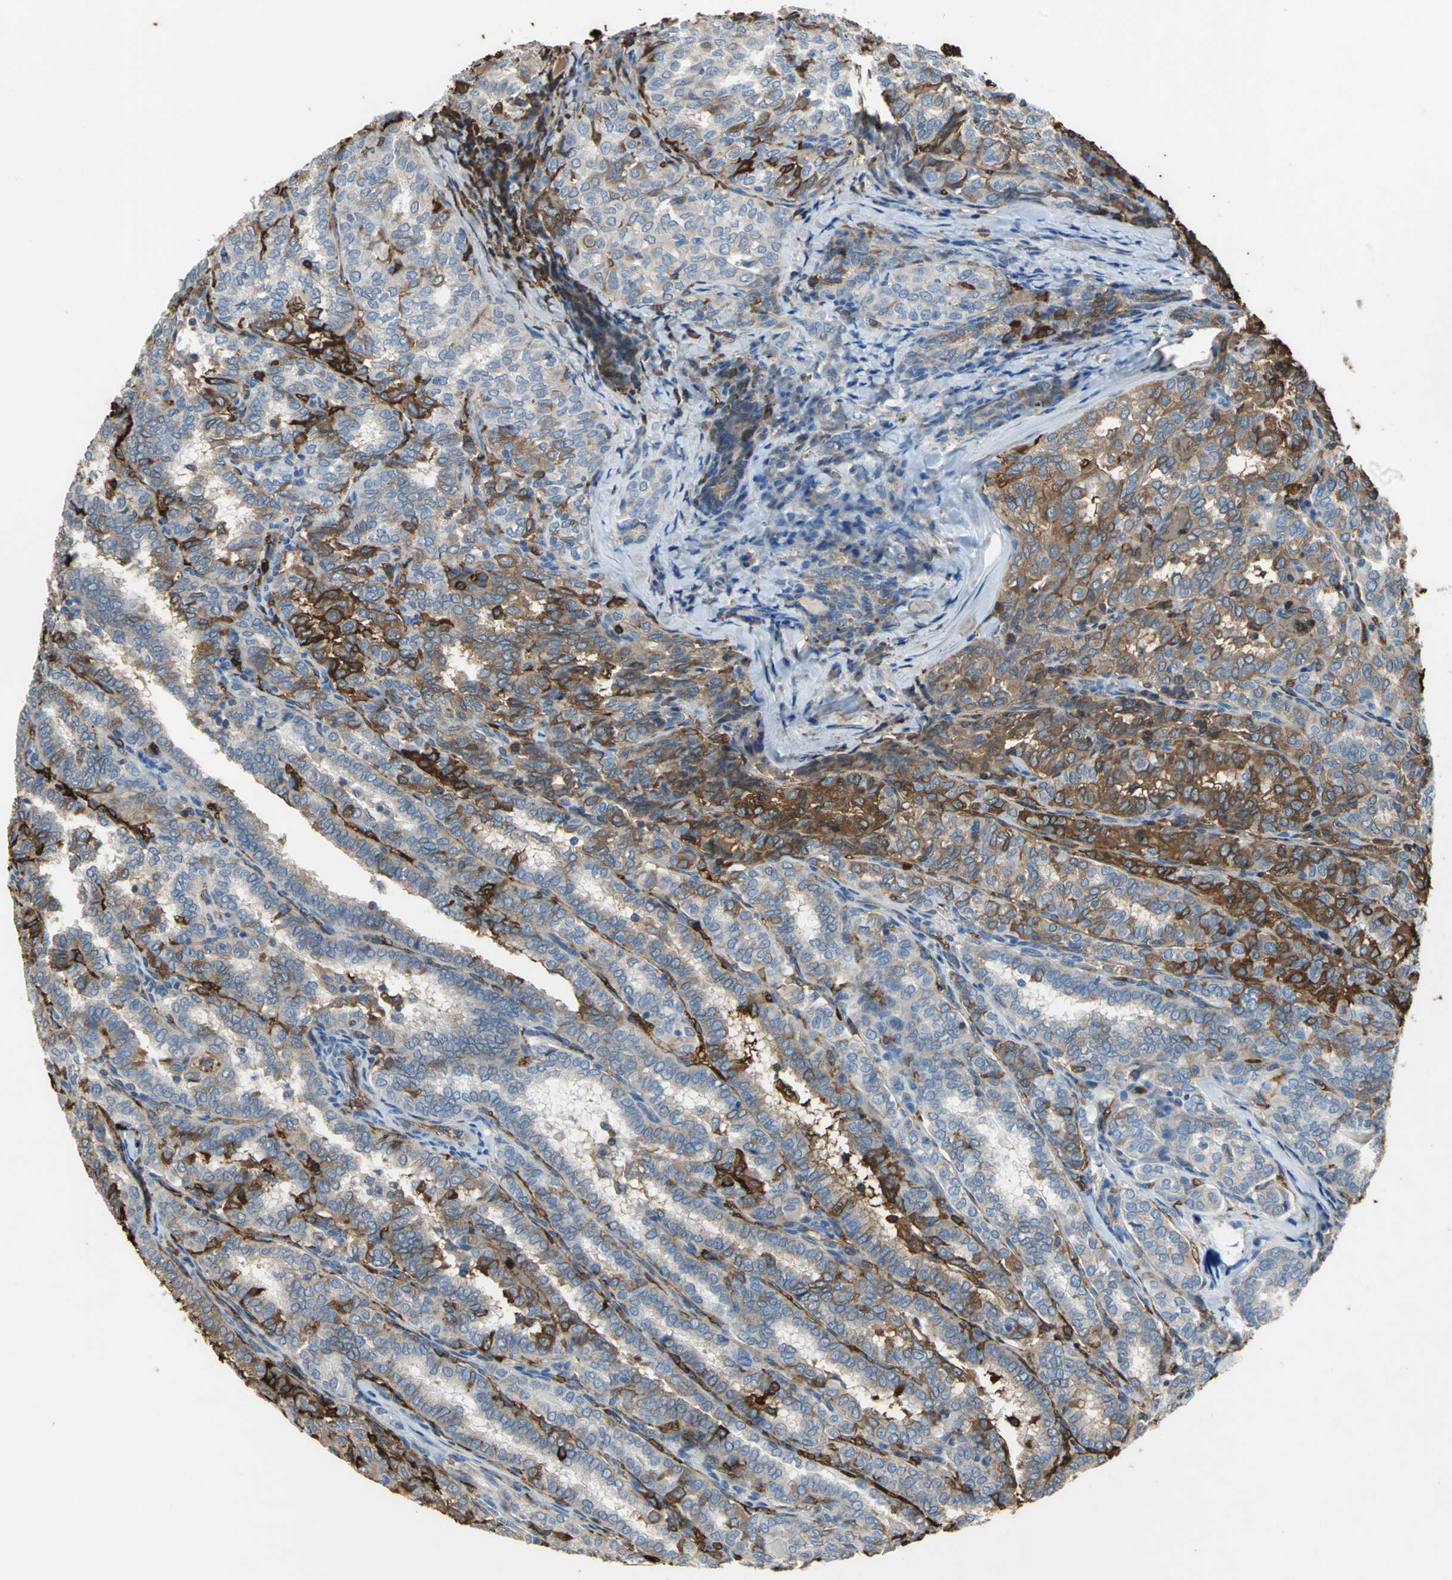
{"staining": {"intensity": "strong", "quantity": "25%-75%", "location": "cytoplasmic/membranous"}, "tissue": "thyroid cancer", "cell_type": "Tumor cells", "image_type": "cancer", "snomed": [{"axis": "morphology", "description": "Papillary adenocarcinoma, NOS"}, {"axis": "topography", "description": "Thyroid gland"}], "caption": "There is high levels of strong cytoplasmic/membranous staining in tumor cells of papillary adenocarcinoma (thyroid), as demonstrated by immunohistochemical staining (brown color).", "gene": "TREM1", "patient": {"sex": "female", "age": 30}}